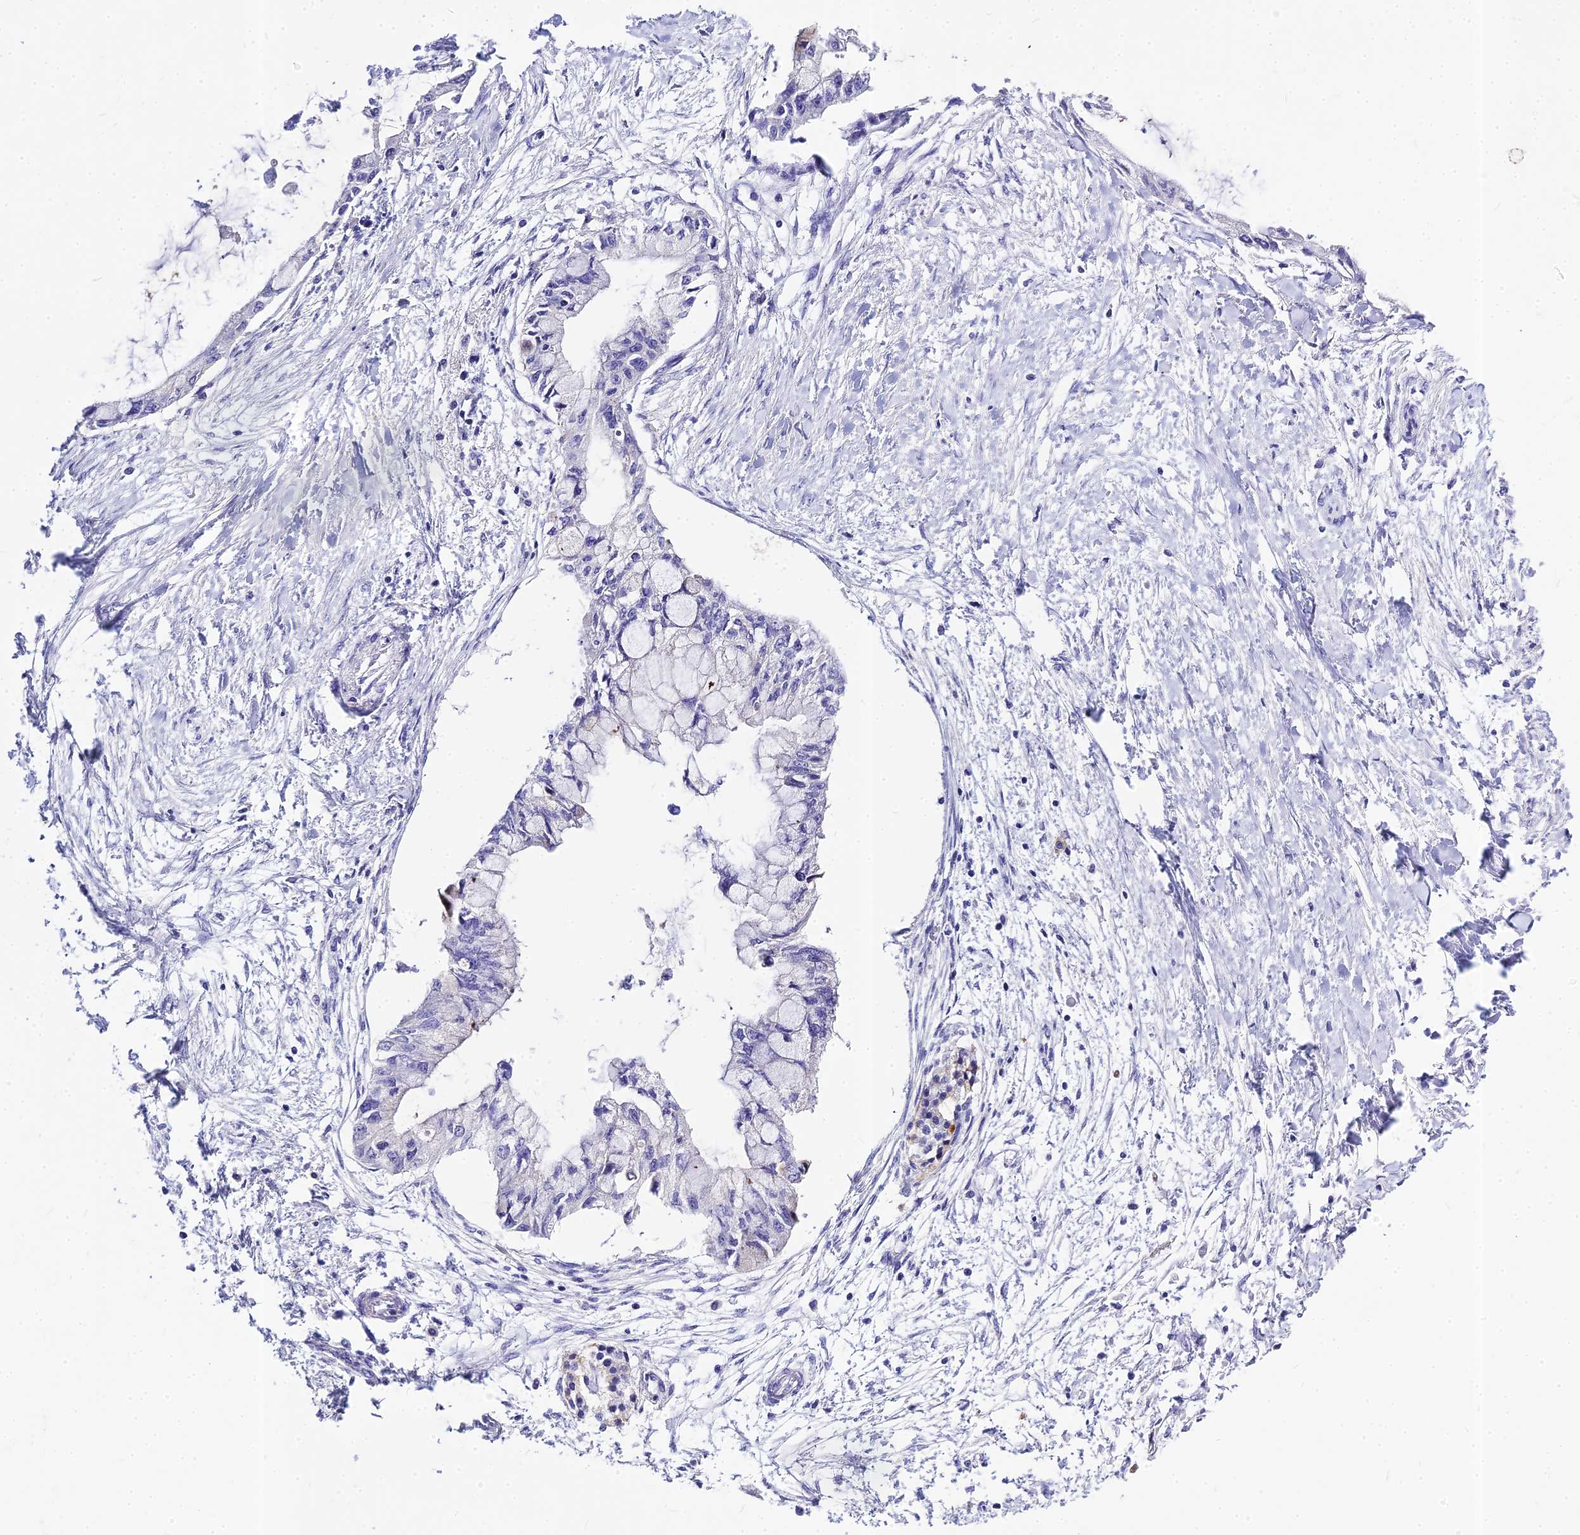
{"staining": {"intensity": "negative", "quantity": "none", "location": "none"}, "tissue": "pancreatic cancer", "cell_type": "Tumor cells", "image_type": "cancer", "snomed": [{"axis": "morphology", "description": "Adenocarcinoma, NOS"}, {"axis": "topography", "description": "Pancreas"}], "caption": "An image of pancreatic cancer (adenocarcinoma) stained for a protein demonstrates no brown staining in tumor cells.", "gene": "GLYAT", "patient": {"sex": "male", "age": 48}}